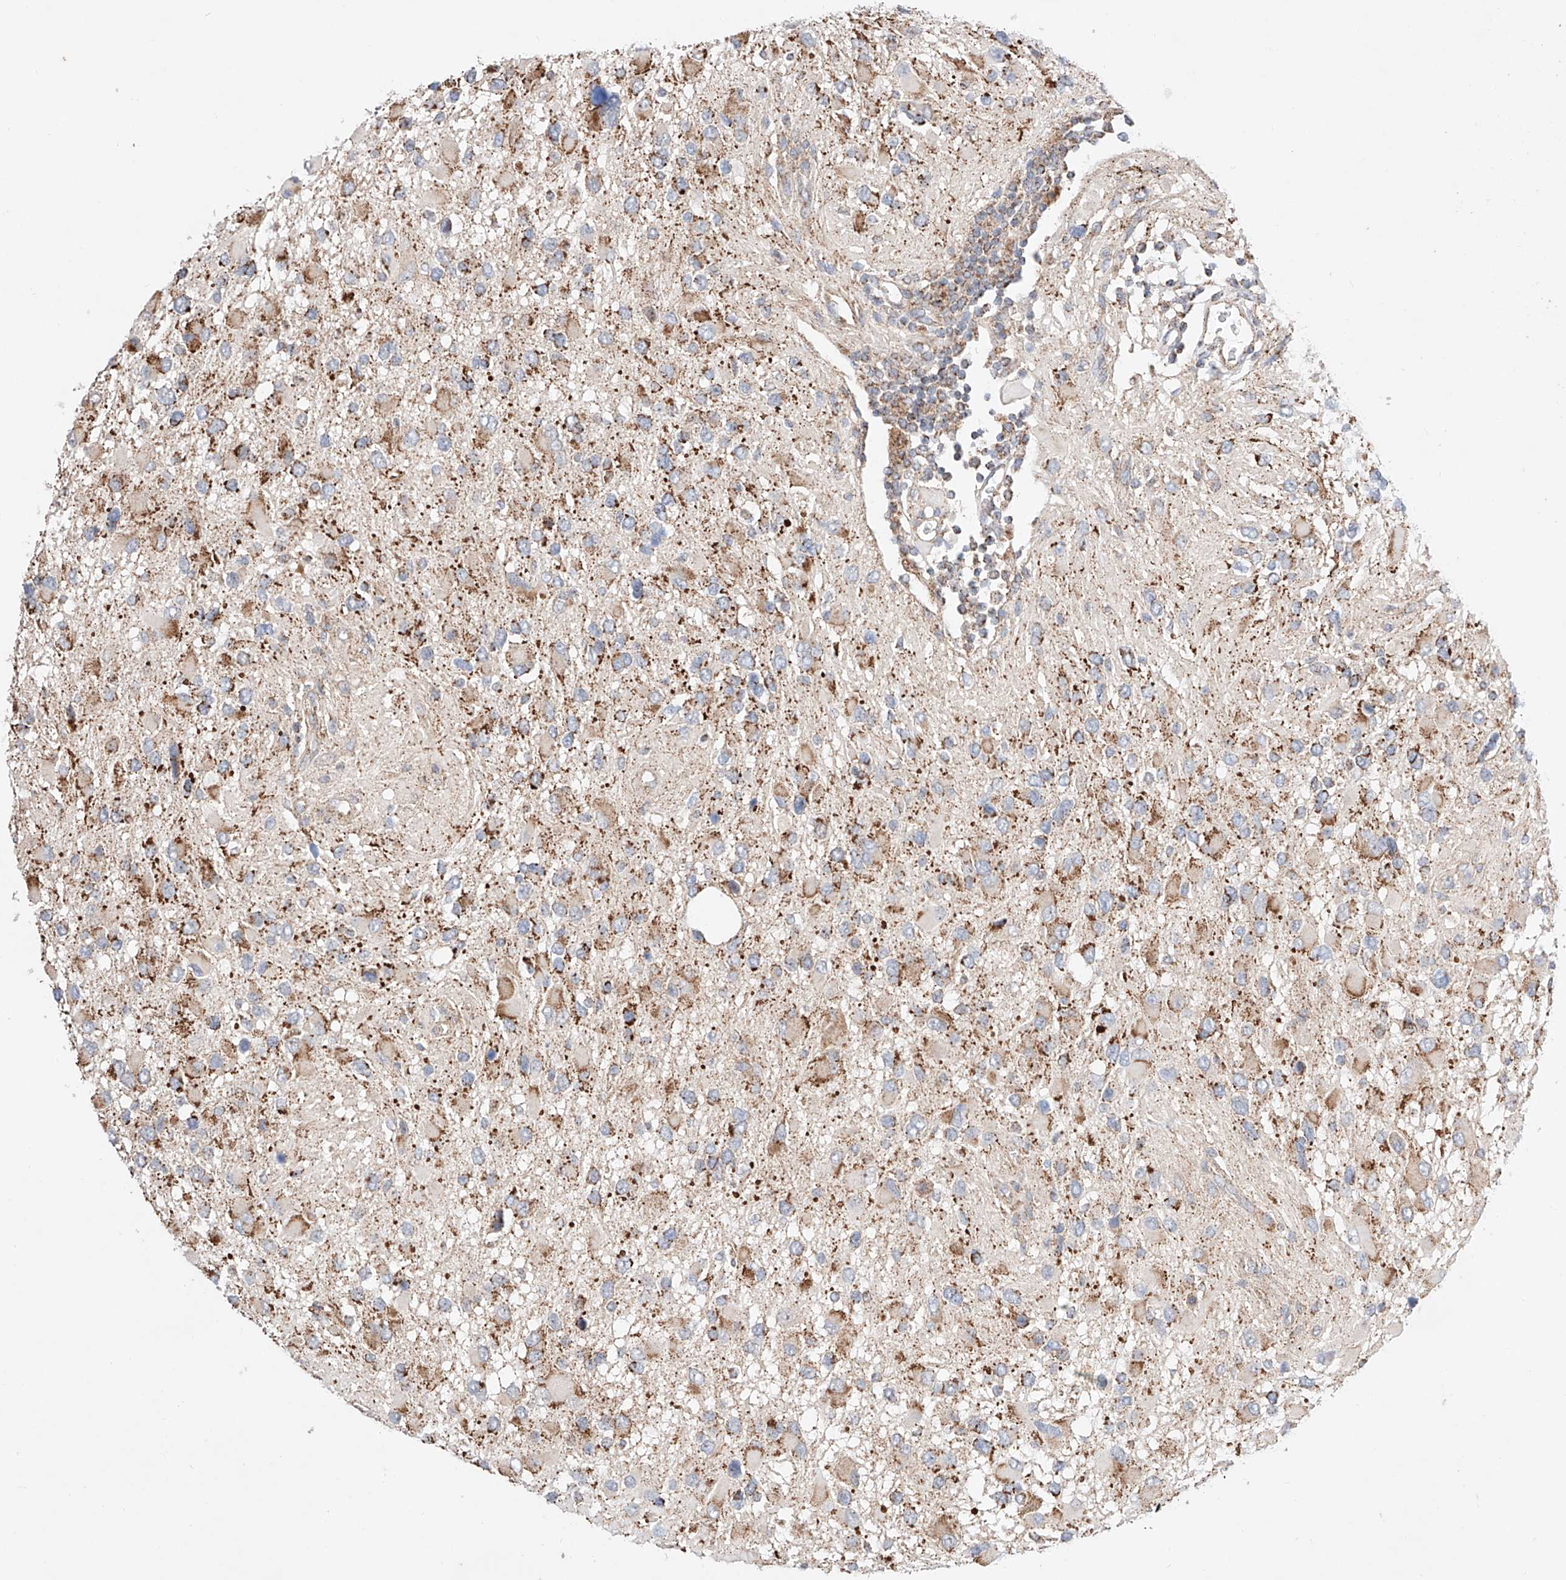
{"staining": {"intensity": "moderate", "quantity": "25%-75%", "location": "cytoplasmic/membranous"}, "tissue": "glioma", "cell_type": "Tumor cells", "image_type": "cancer", "snomed": [{"axis": "morphology", "description": "Glioma, malignant, High grade"}, {"axis": "topography", "description": "Brain"}], "caption": "IHC of human high-grade glioma (malignant) reveals medium levels of moderate cytoplasmic/membranous staining in about 25%-75% of tumor cells.", "gene": "KTI12", "patient": {"sex": "male", "age": 53}}